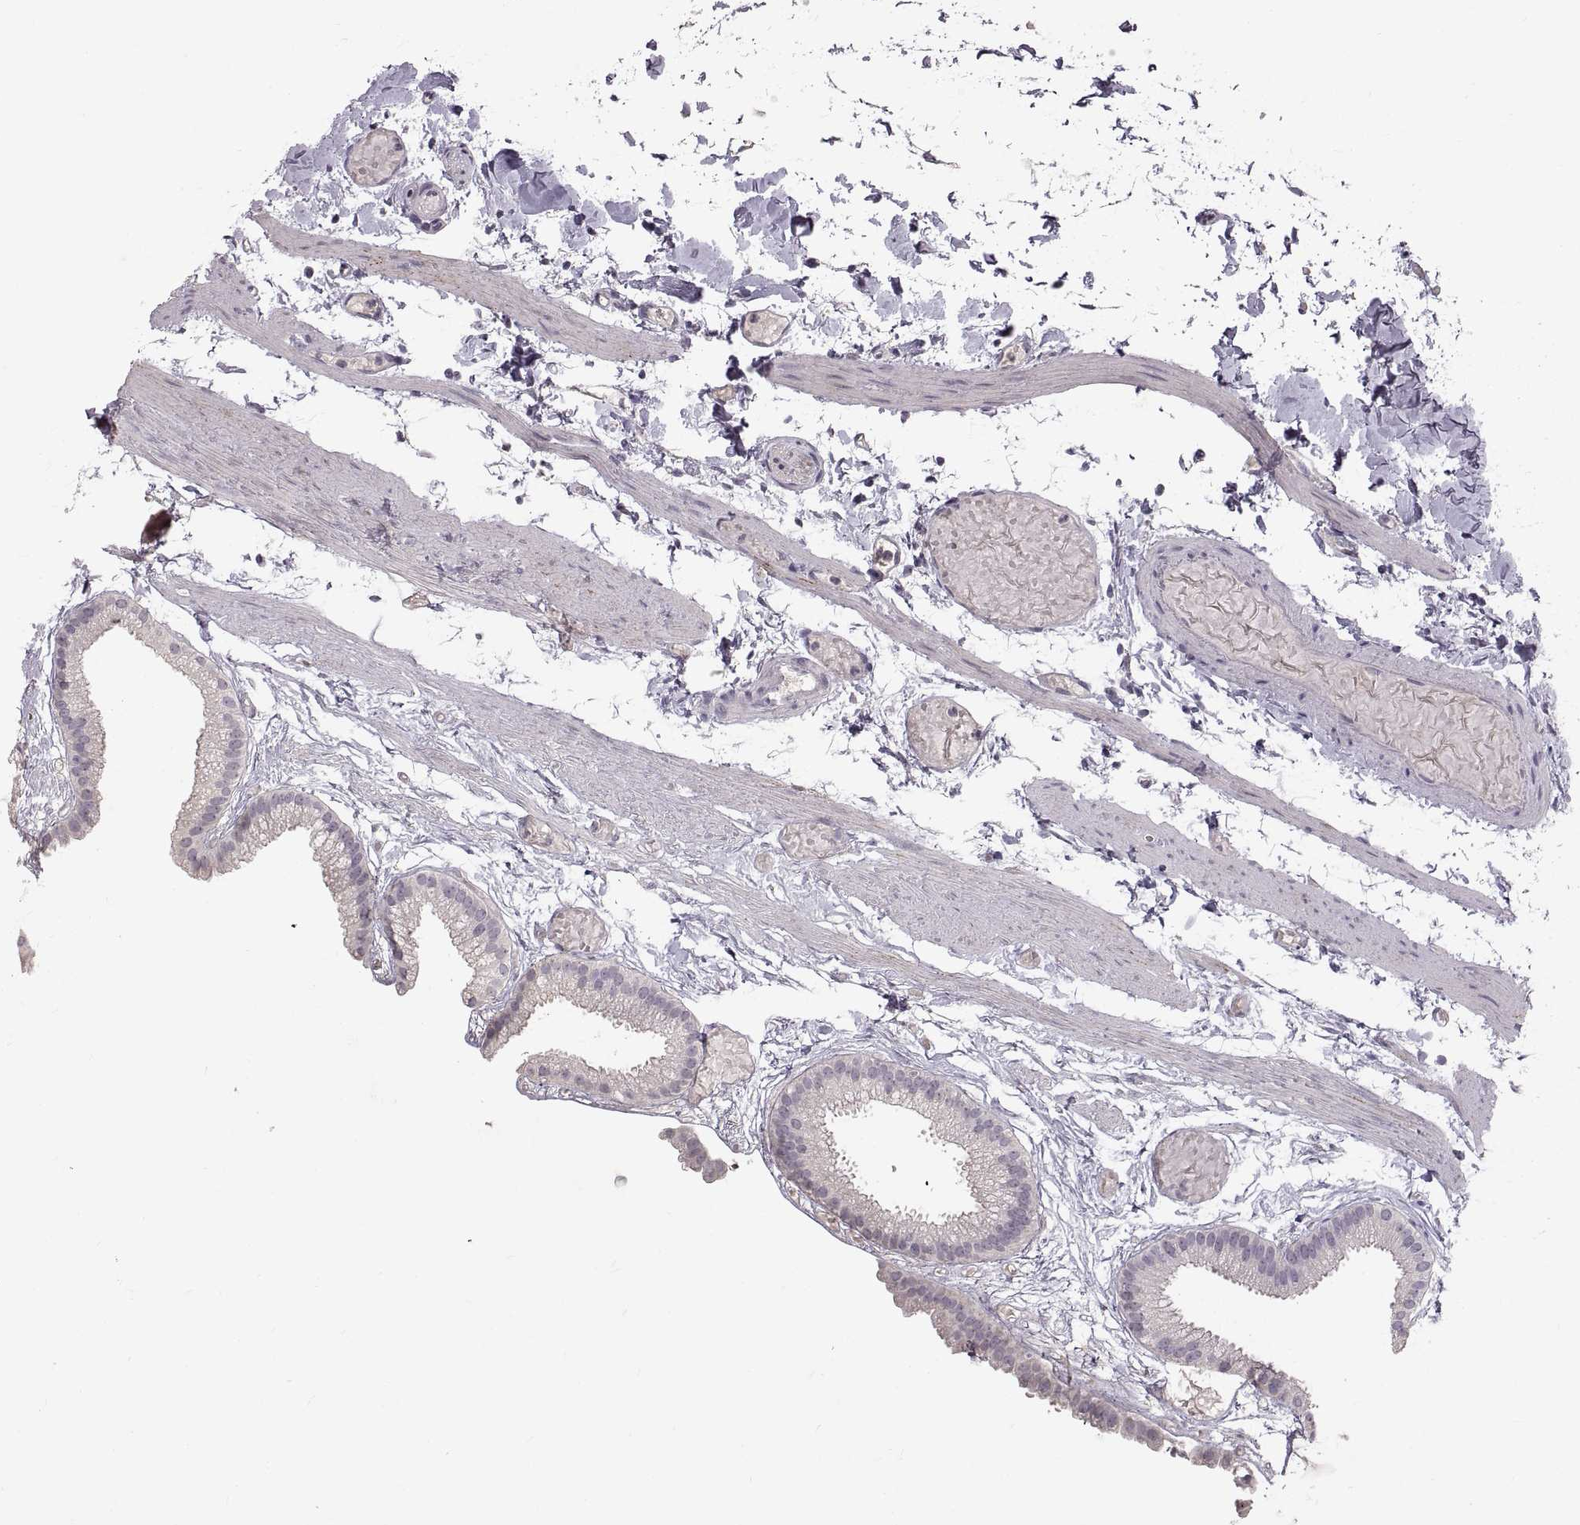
{"staining": {"intensity": "negative", "quantity": "none", "location": "none"}, "tissue": "gallbladder", "cell_type": "Glandular cells", "image_type": "normal", "snomed": [{"axis": "morphology", "description": "Normal tissue, NOS"}, {"axis": "topography", "description": "Gallbladder"}], "caption": "A histopathology image of gallbladder stained for a protein demonstrates no brown staining in glandular cells. (Stains: DAB (3,3'-diaminobenzidine) IHC with hematoxylin counter stain, Microscopy: brightfield microscopy at high magnification).", "gene": "CDH2", "patient": {"sex": "female", "age": 45}}